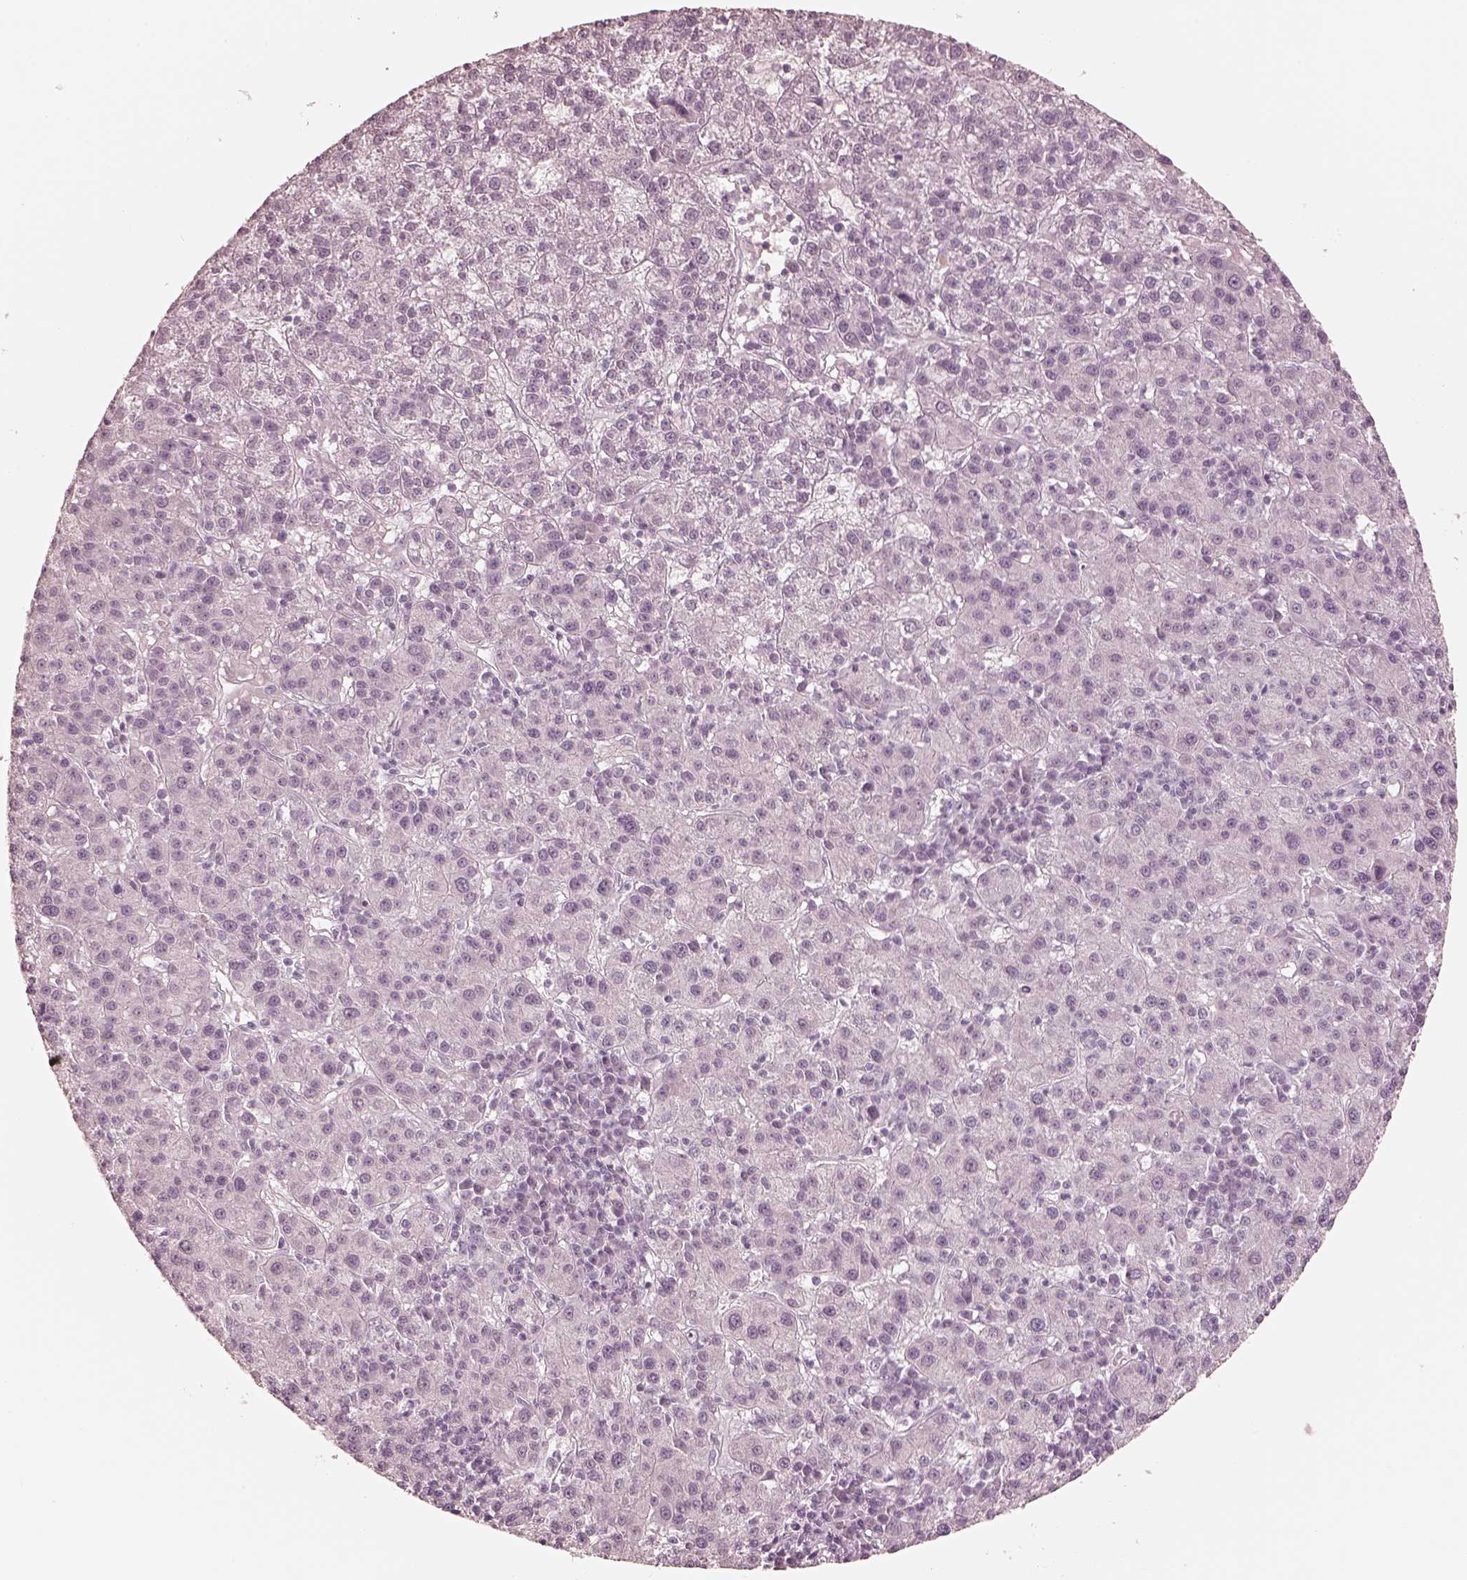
{"staining": {"intensity": "negative", "quantity": "none", "location": "none"}, "tissue": "liver cancer", "cell_type": "Tumor cells", "image_type": "cancer", "snomed": [{"axis": "morphology", "description": "Carcinoma, Hepatocellular, NOS"}, {"axis": "topography", "description": "Liver"}], "caption": "Tumor cells show no significant protein staining in liver cancer (hepatocellular carcinoma). The staining was performed using DAB to visualize the protein expression in brown, while the nuclei were stained in blue with hematoxylin (Magnification: 20x).", "gene": "CALR3", "patient": {"sex": "female", "age": 60}}